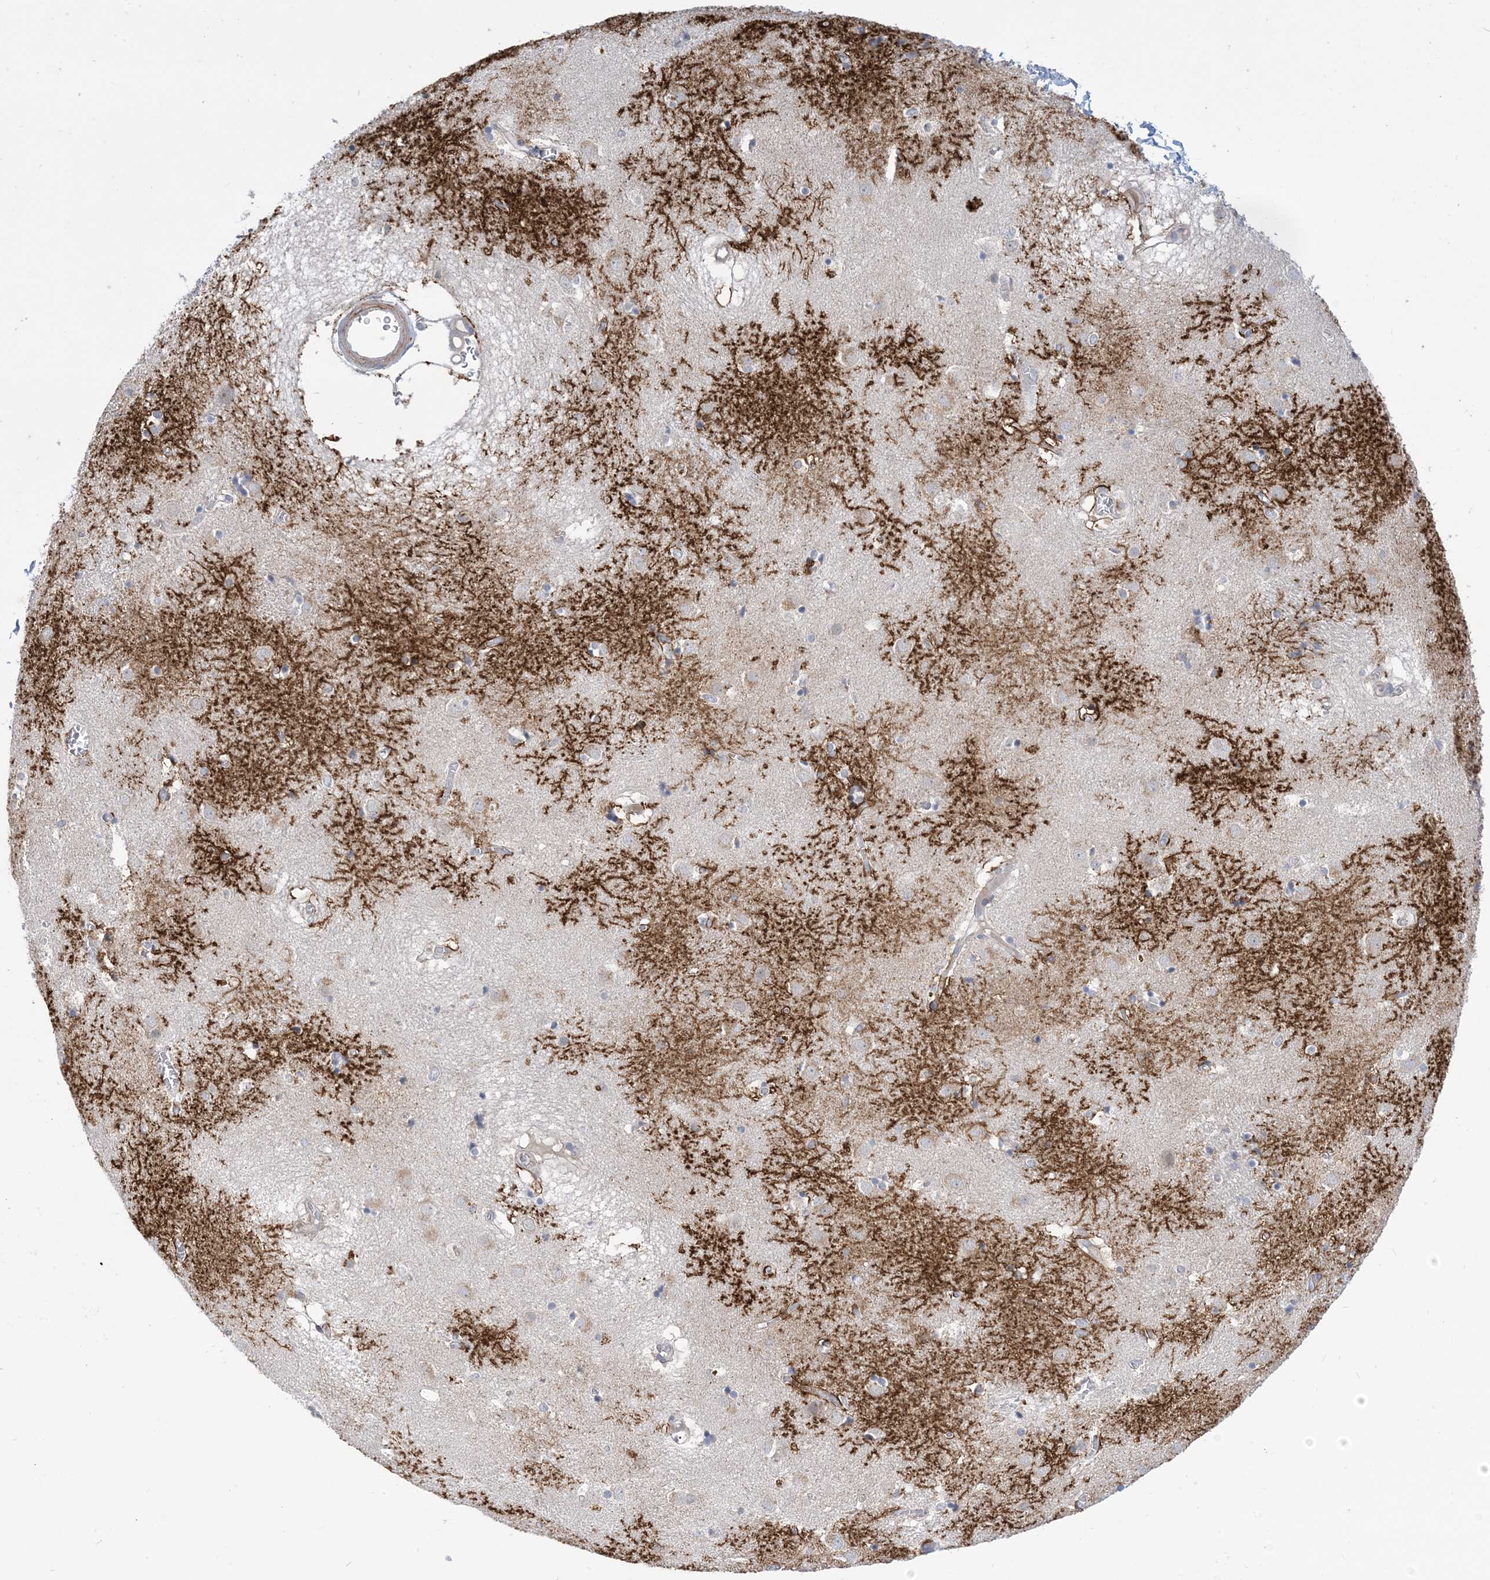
{"staining": {"intensity": "strong", "quantity": "<25%", "location": "cytoplasmic/membranous"}, "tissue": "caudate", "cell_type": "Glial cells", "image_type": "normal", "snomed": [{"axis": "morphology", "description": "Normal tissue, NOS"}, {"axis": "topography", "description": "Lateral ventricle wall"}], "caption": "Glial cells reveal medium levels of strong cytoplasmic/membranous expression in about <25% of cells in unremarkable caudate. (DAB (3,3'-diaminobenzidine) IHC, brown staining for protein, blue staining for nuclei).", "gene": "AOC1", "patient": {"sex": "male", "age": 70}}